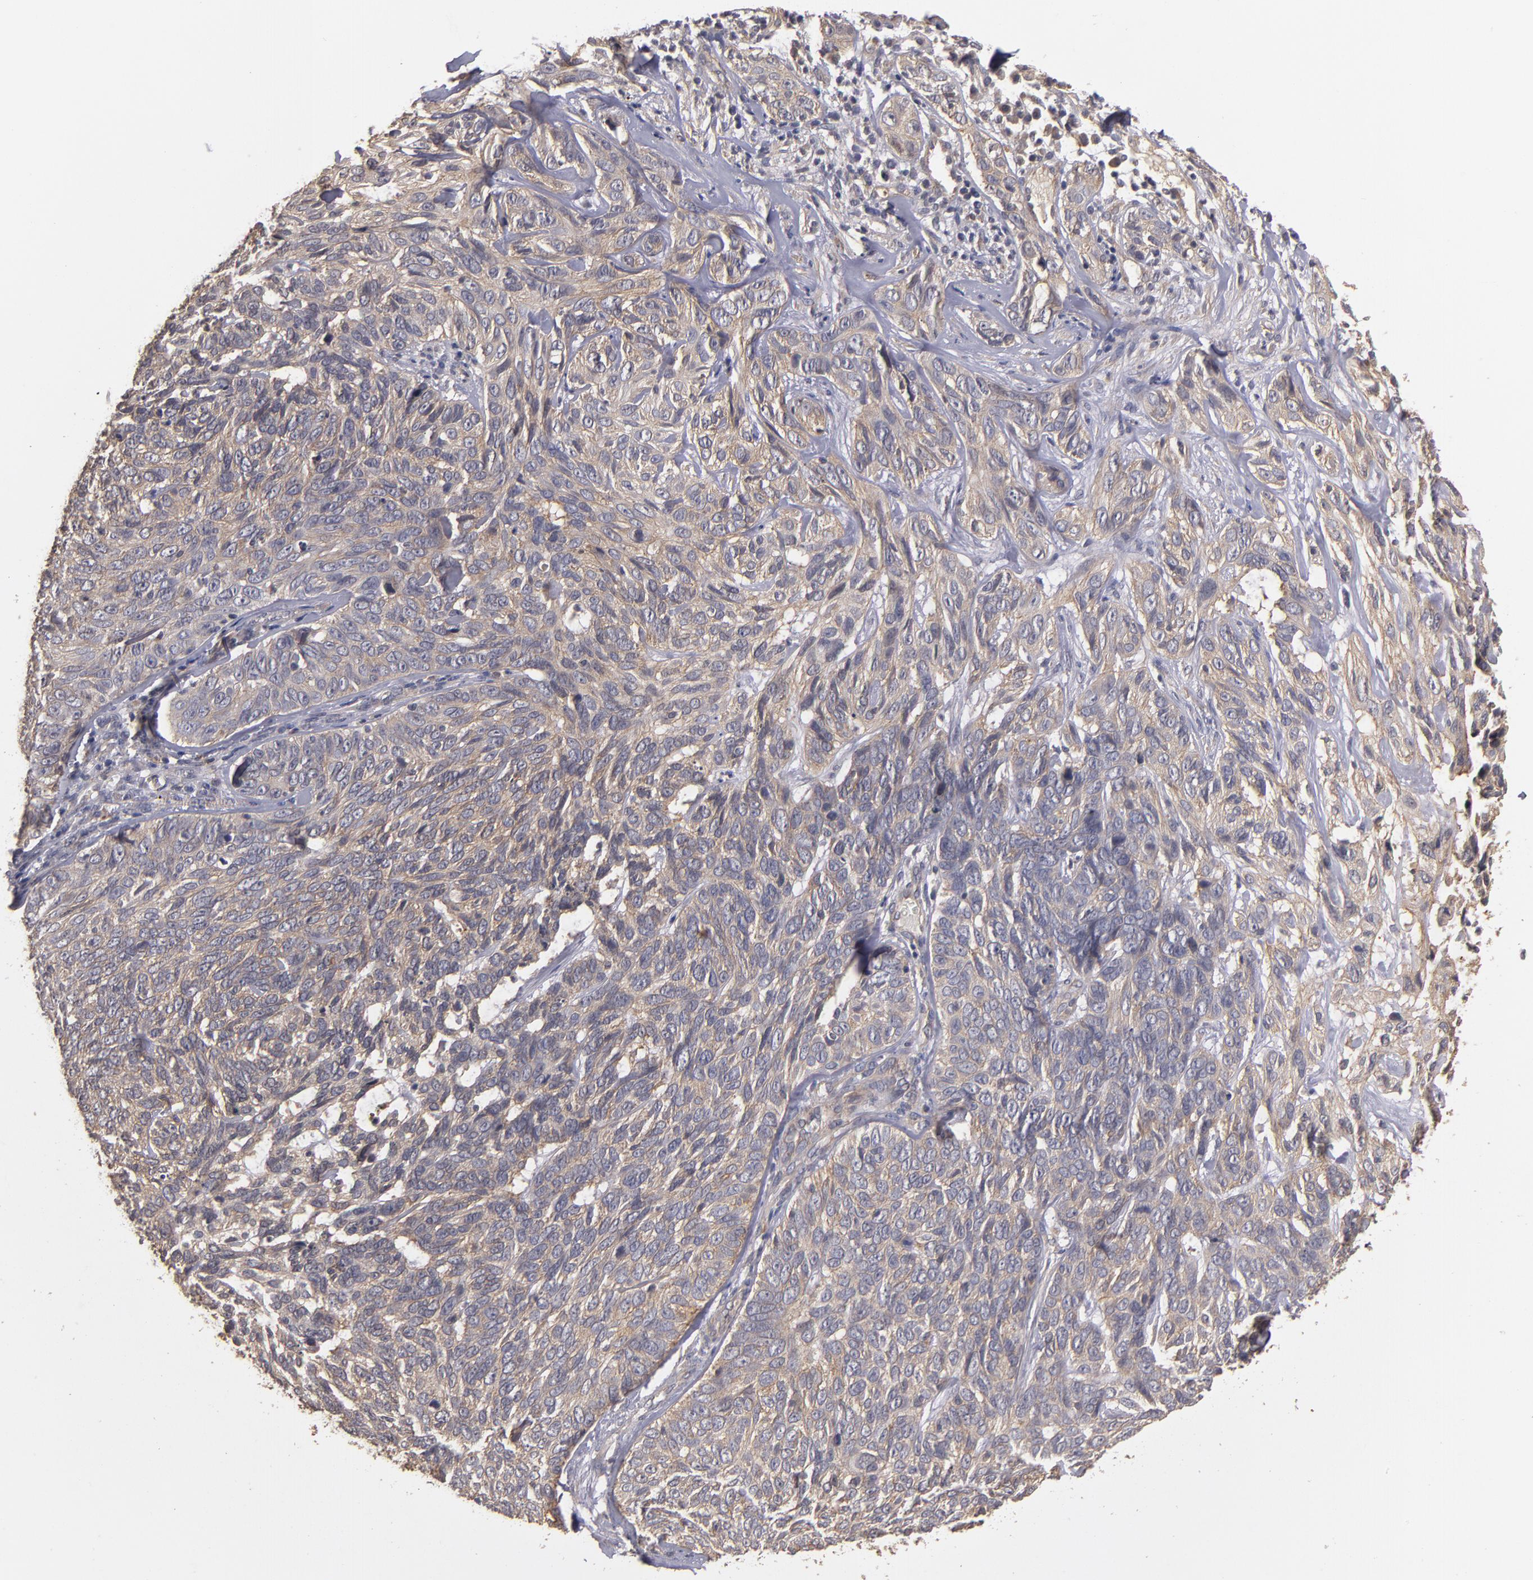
{"staining": {"intensity": "weak", "quantity": ">75%", "location": "cytoplasmic/membranous"}, "tissue": "skin cancer", "cell_type": "Tumor cells", "image_type": "cancer", "snomed": [{"axis": "morphology", "description": "Basal cell carcinoma"}, {"axis": "topography", "description": "Skin"}], "caption": "Immunohistochemistry of human skin basal cell carcinoma reveals low levels of weak cytoplasmic/membranous positivity in about >75% of tumor cells. The protein is shown in brown color, while the nuclei are stained blue.", "gene": "CTSO", "patient": {"sex": "male", "age": 72}}